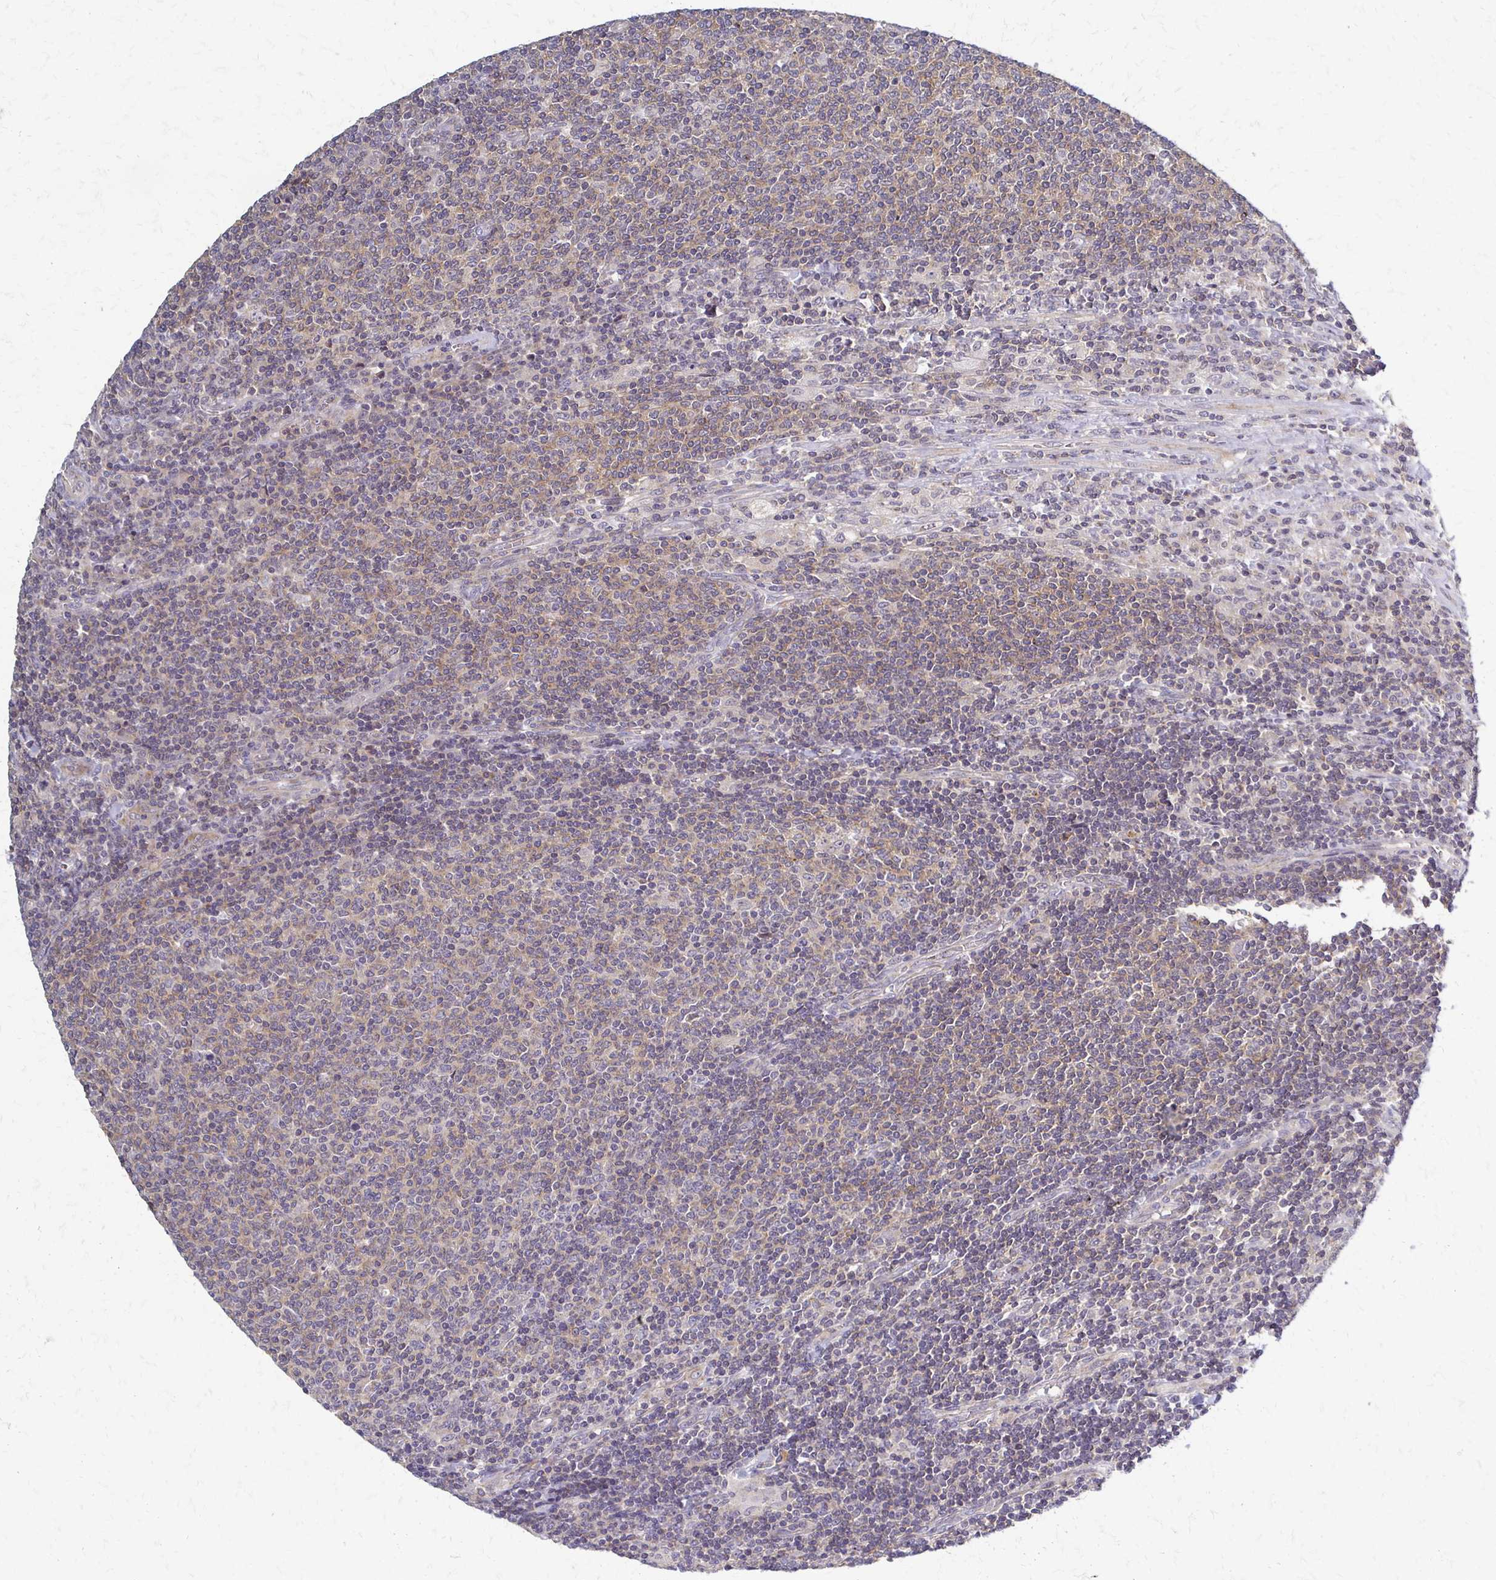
{"staining": {"intensity": "weak", "quantity": "<25%", "location": "cytoplasmic/membranous"}, "tissue": "lymphoma", "cell_type": "Tumor cells", "image_type": "cancer", "snomed": [{"axis": "morphology", "description": "Malignant lymphoma, non-Hodgkin's type, Low grade"}, {"axis": "topography", "description": "Lymph node"}], "caption": "This micrograph is of lymphoma stained with immunohistochemistry to label a protein in brown with the nuclei are counter-stained blue. There is no staining in tumor cells.", "gene": "SLC9A9", "patient": {"sex": "male", "age": 52}}